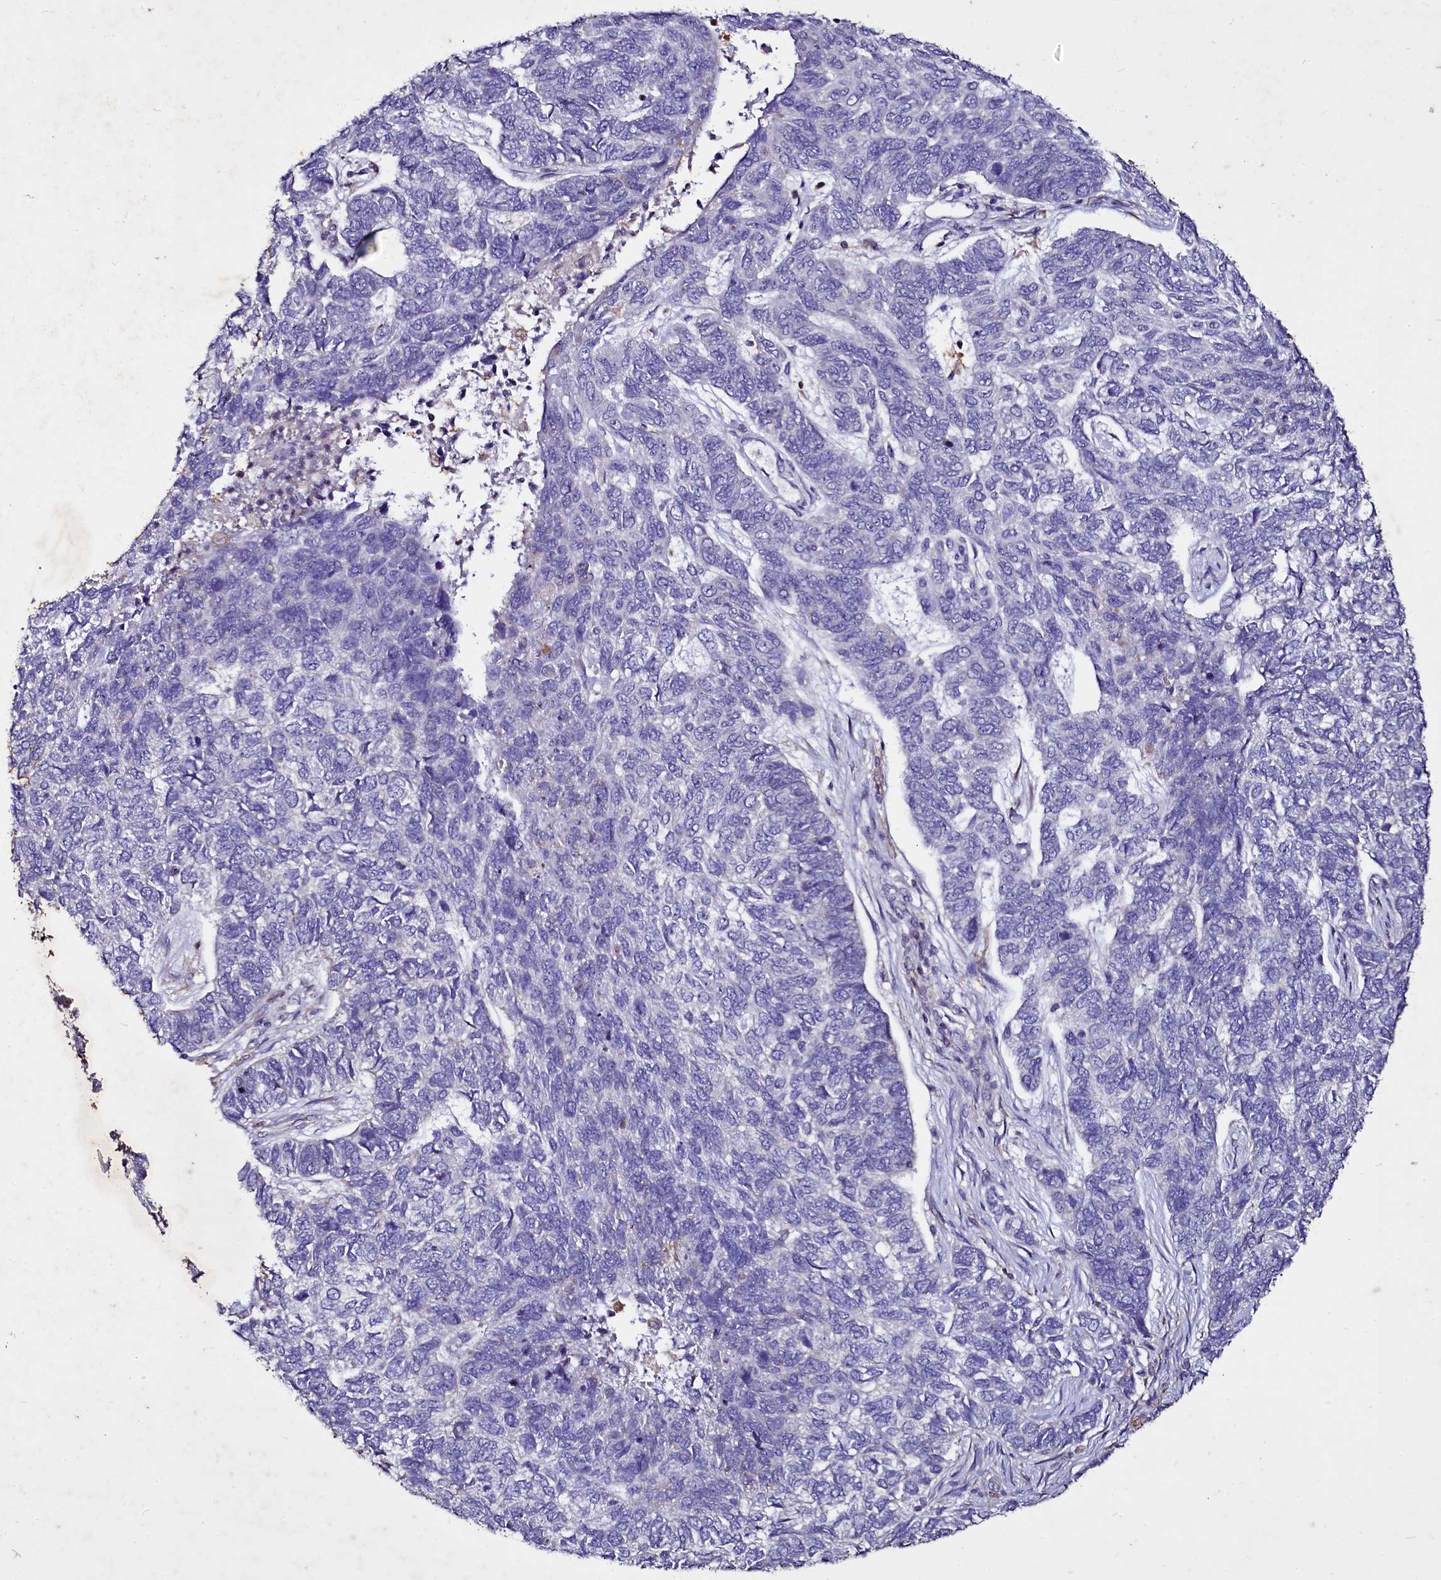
{"staining": {"intensity": "negative", "quantity": "none", "location": "none"}, "tissue": "skin cancer", "cell_type": "Tumor cells", "image_type": "cancer", "snomed": [{"axis": "morphology", "description": "Basal cell carcinoma"}, {"axis": "topography", "description": "Skin"}], "caption": "This is an IHC photomicrograph of basal cell carcinoma (skin). There is no positivity in tumor cells.", "gene": "SELENOT", "patient": {"sex": "female", "age": 65}}